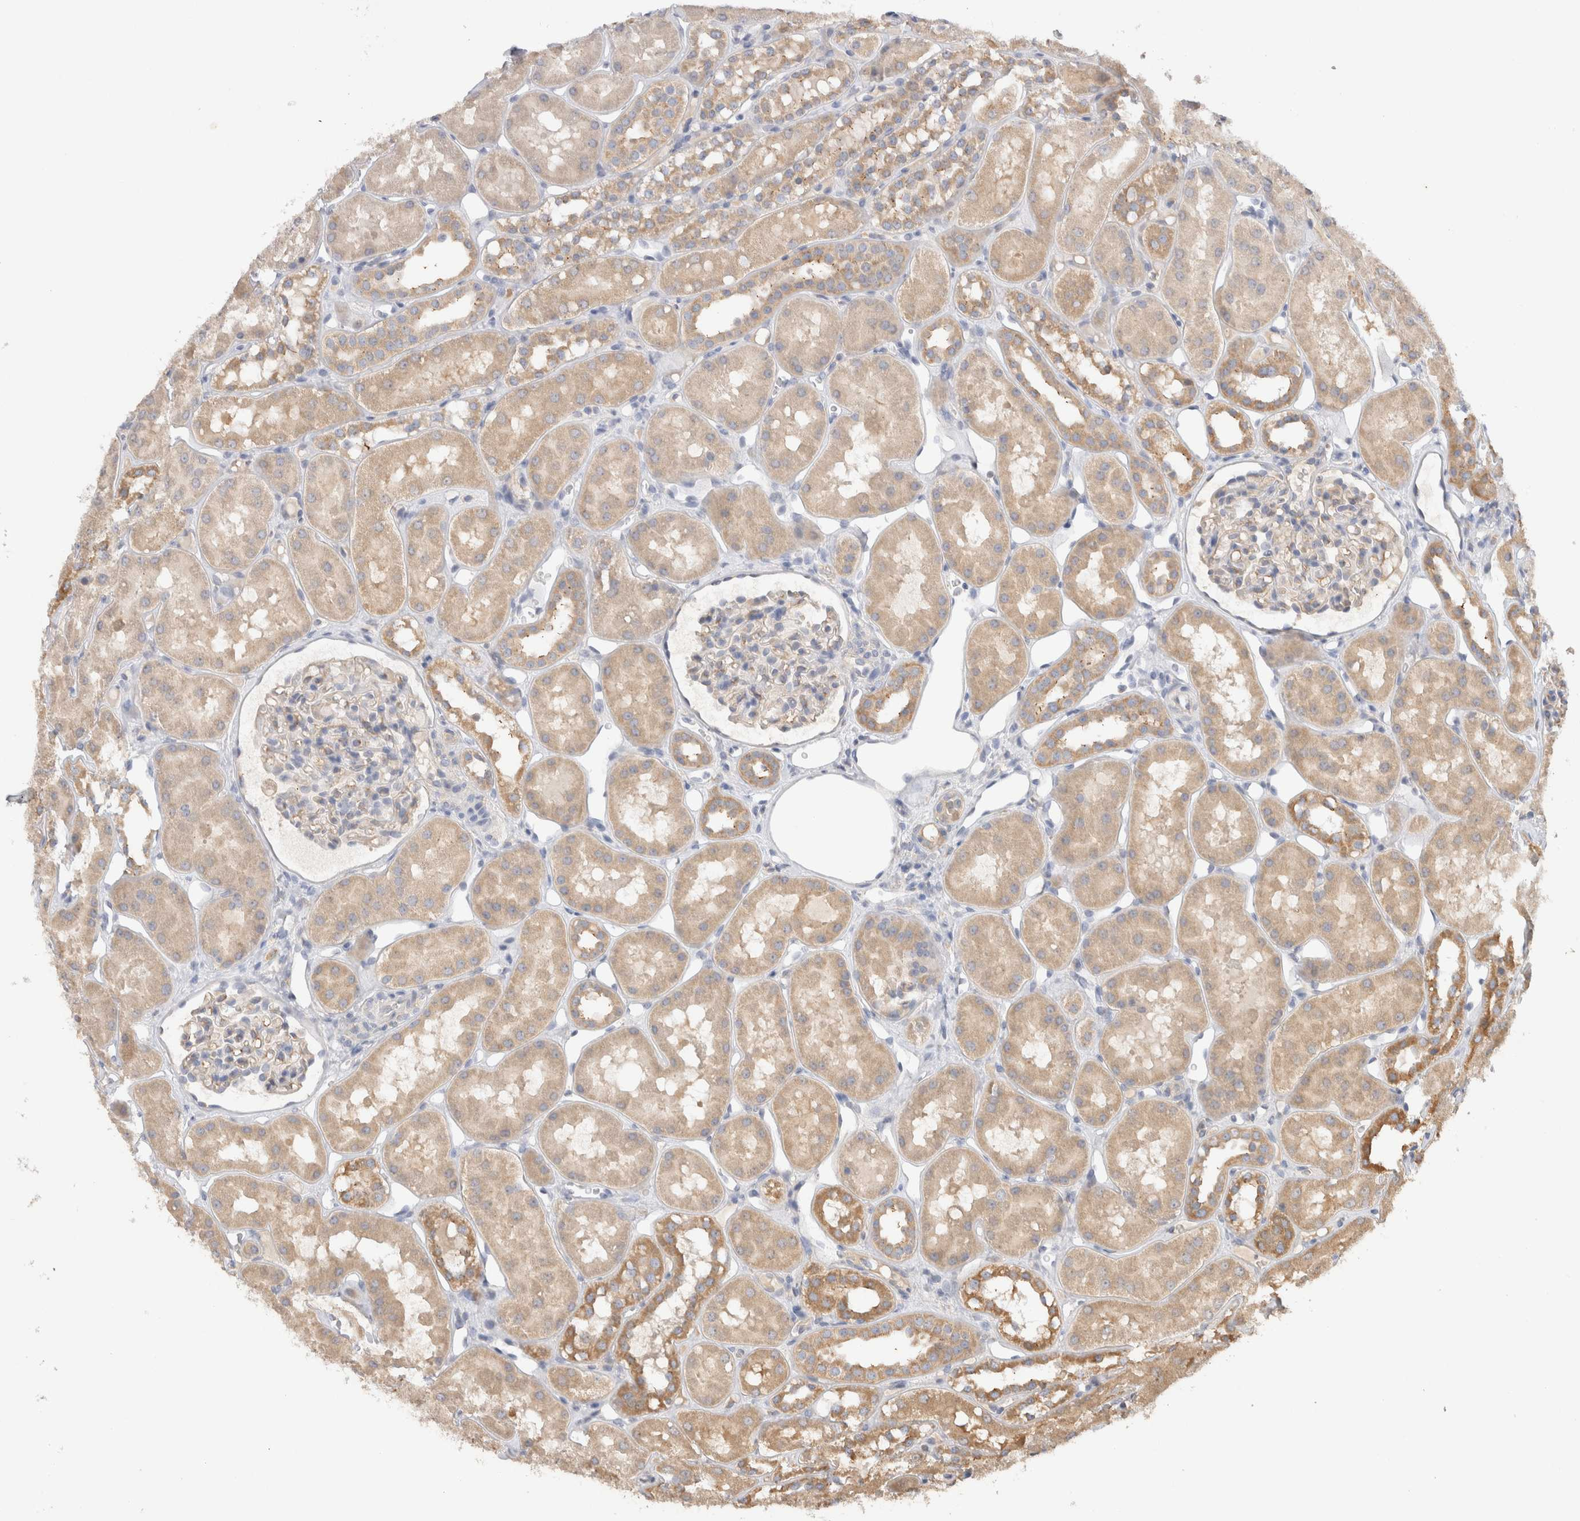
{"staining": {"intensity": "moderate", "quantity": "<25%", "location": "cytoplasmic/membranous"}, "tissue": "kidney", "cell_type": "Cells in glomeruli", "image_type": "normal", "snomed": [{"axis": "morphology", "description": "Normal tissue, NOS"}, {"axis": "topography", "description": "Kidney"}], "caption": "Immunohistochemical staining of unremarkable human kidney shows low levels of moderate cytoplasmic/membranous expression in about <25% of cells in glomeruli.", "gene": "GAS1", "patient": {"sex": "male", "age": 16}}